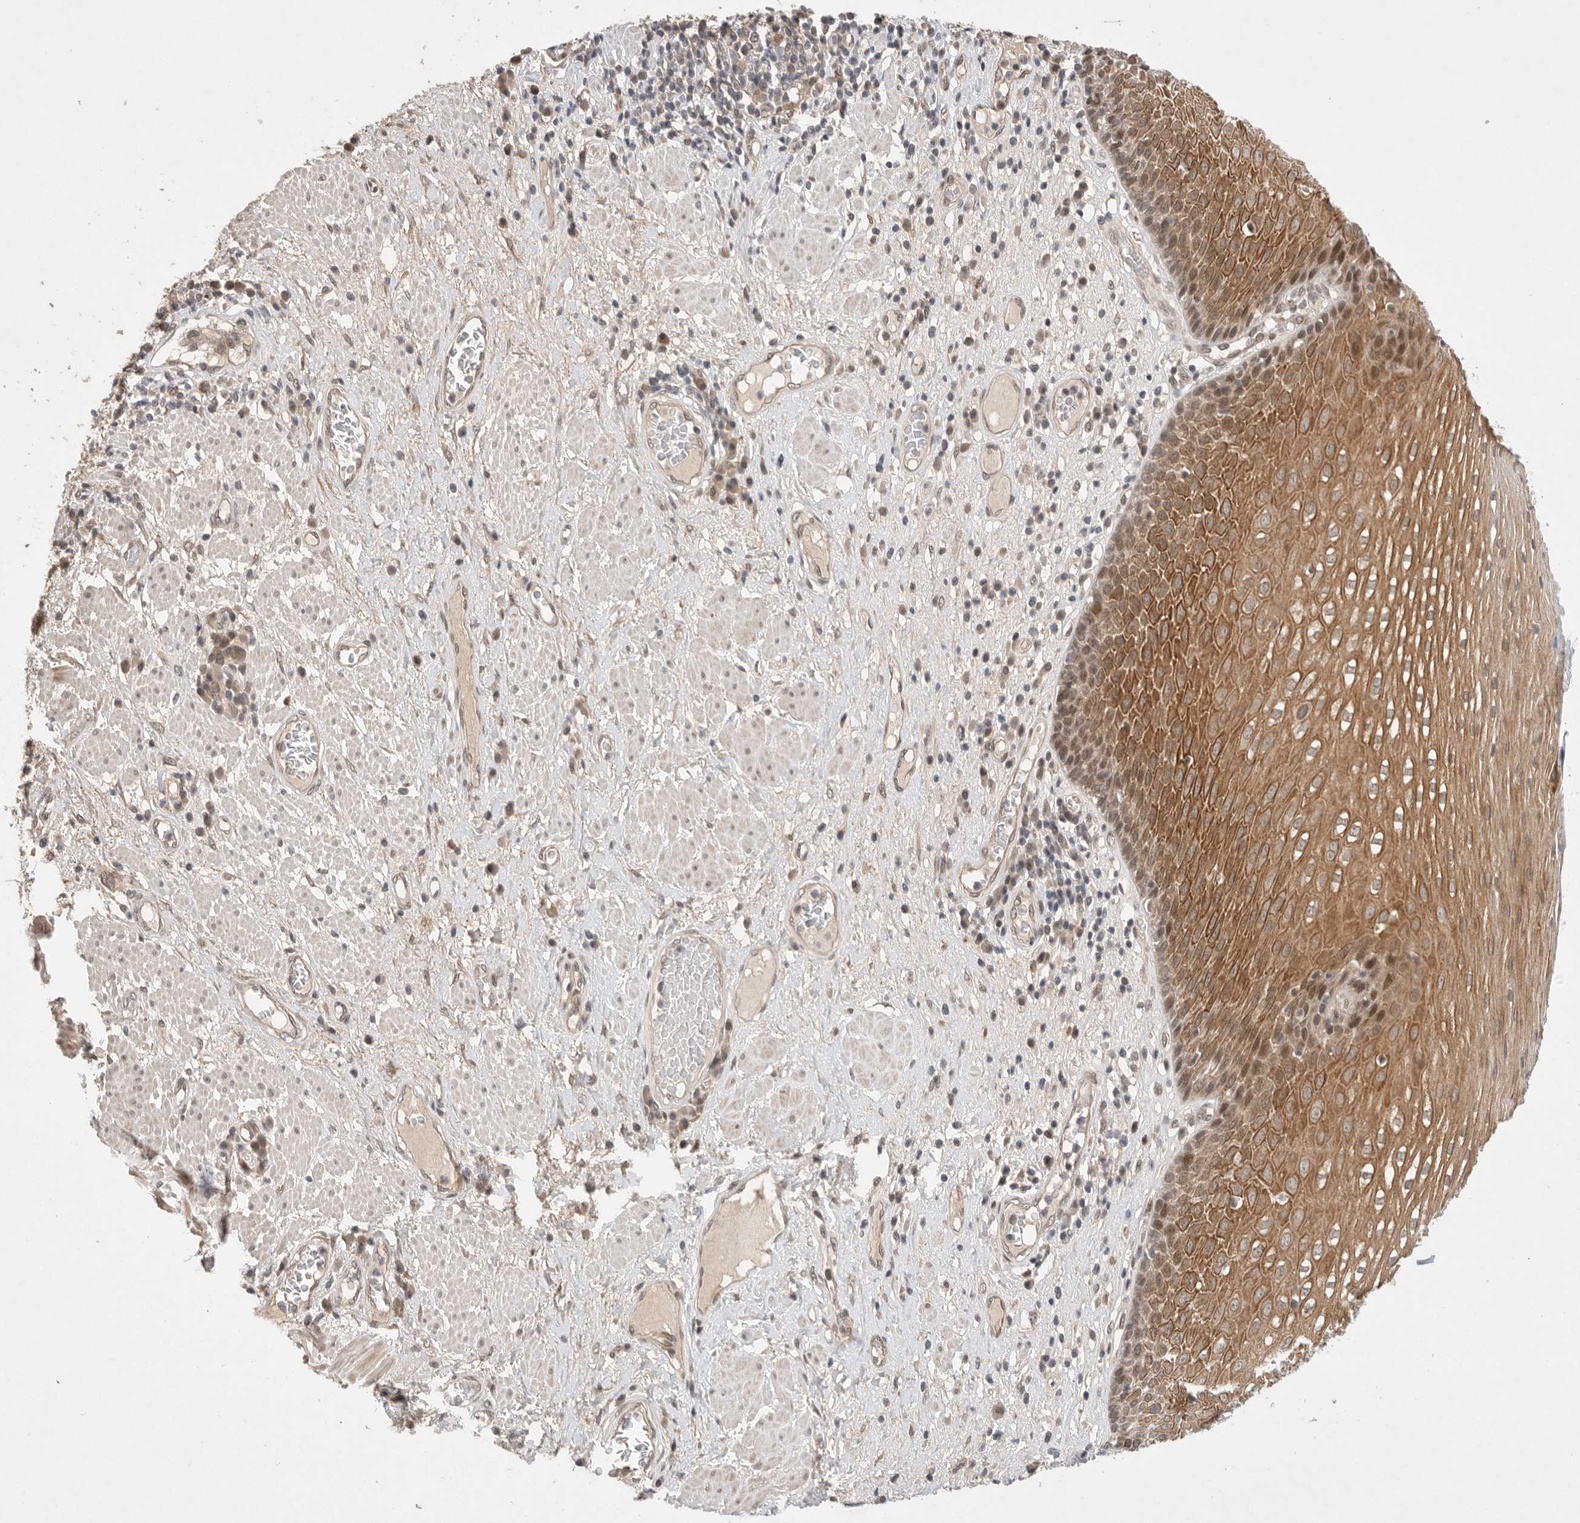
{"staining": {"intensity": "moderate", "quantity": ">75%", "location": "cytoplasmic/membranous,nuclear"}, "tissue": "esophagus", "cell_type": "Squamous epithelial cells", "image_type": "normal", "snomed": [{"axis": "morphology", "description": "Normal tissue, NOS"}, {"axis": "morphology", "description": "Adenocarcinoma, NOS"}, {"axis": "topography", "description": "Esophagus"}], "caption": "Esophagus stained with DAB (3,3'-diaminobenzidine) immunohistochemistry (IHC) reveals medium levels of moderate cytoplasmic/membranous,nuclear staining in approximately >75% of squamous epithelial cells. Using DAB (3,3'-diaminobenzidine) (brown) and hematoxylin (blue) stains, captured at high magnification using brightfield microscopy.", "gene": "LEMD3", "patient": {"sex": "male", "age": 62}}